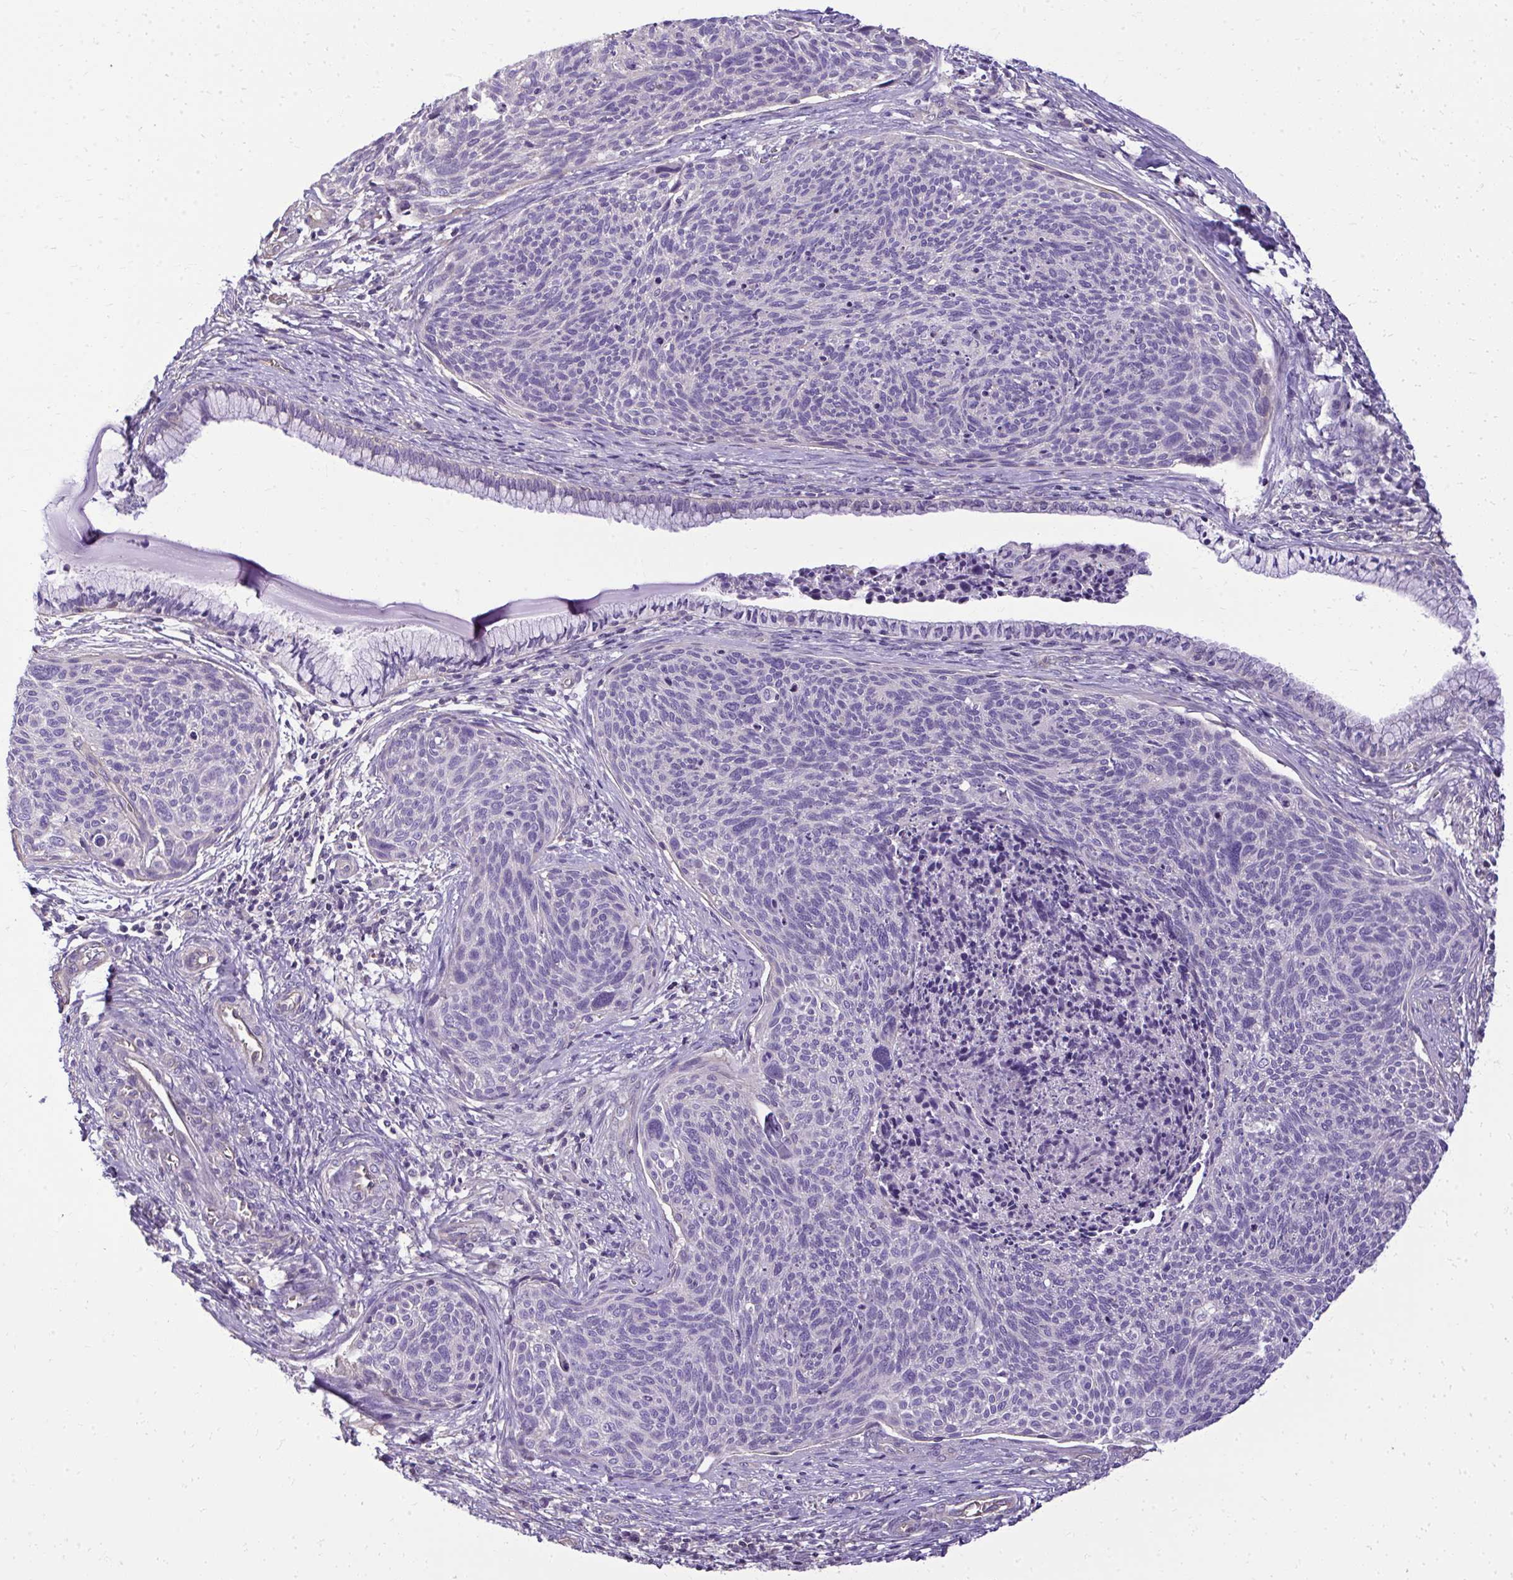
{"staining": {"intensity": "negative", "quantity": "none", "location": "none"}, "tissue": "cervical cancer", "cell_type": "Tumor cells", "image_type": "cancer", "snomed": [{"axis": "morphology", "description": "Squamous cell carcinoma, NOS"}, {"axis": "topography", "description": "Cervix"}], "caption": "The immunohistochemistry photomicrograph has no significant expression in tumor cells of cervical squamous cell carcinoma tissue.", "gene": "RUNDC3B", "patient": {"sex": "female", "age": 49}}